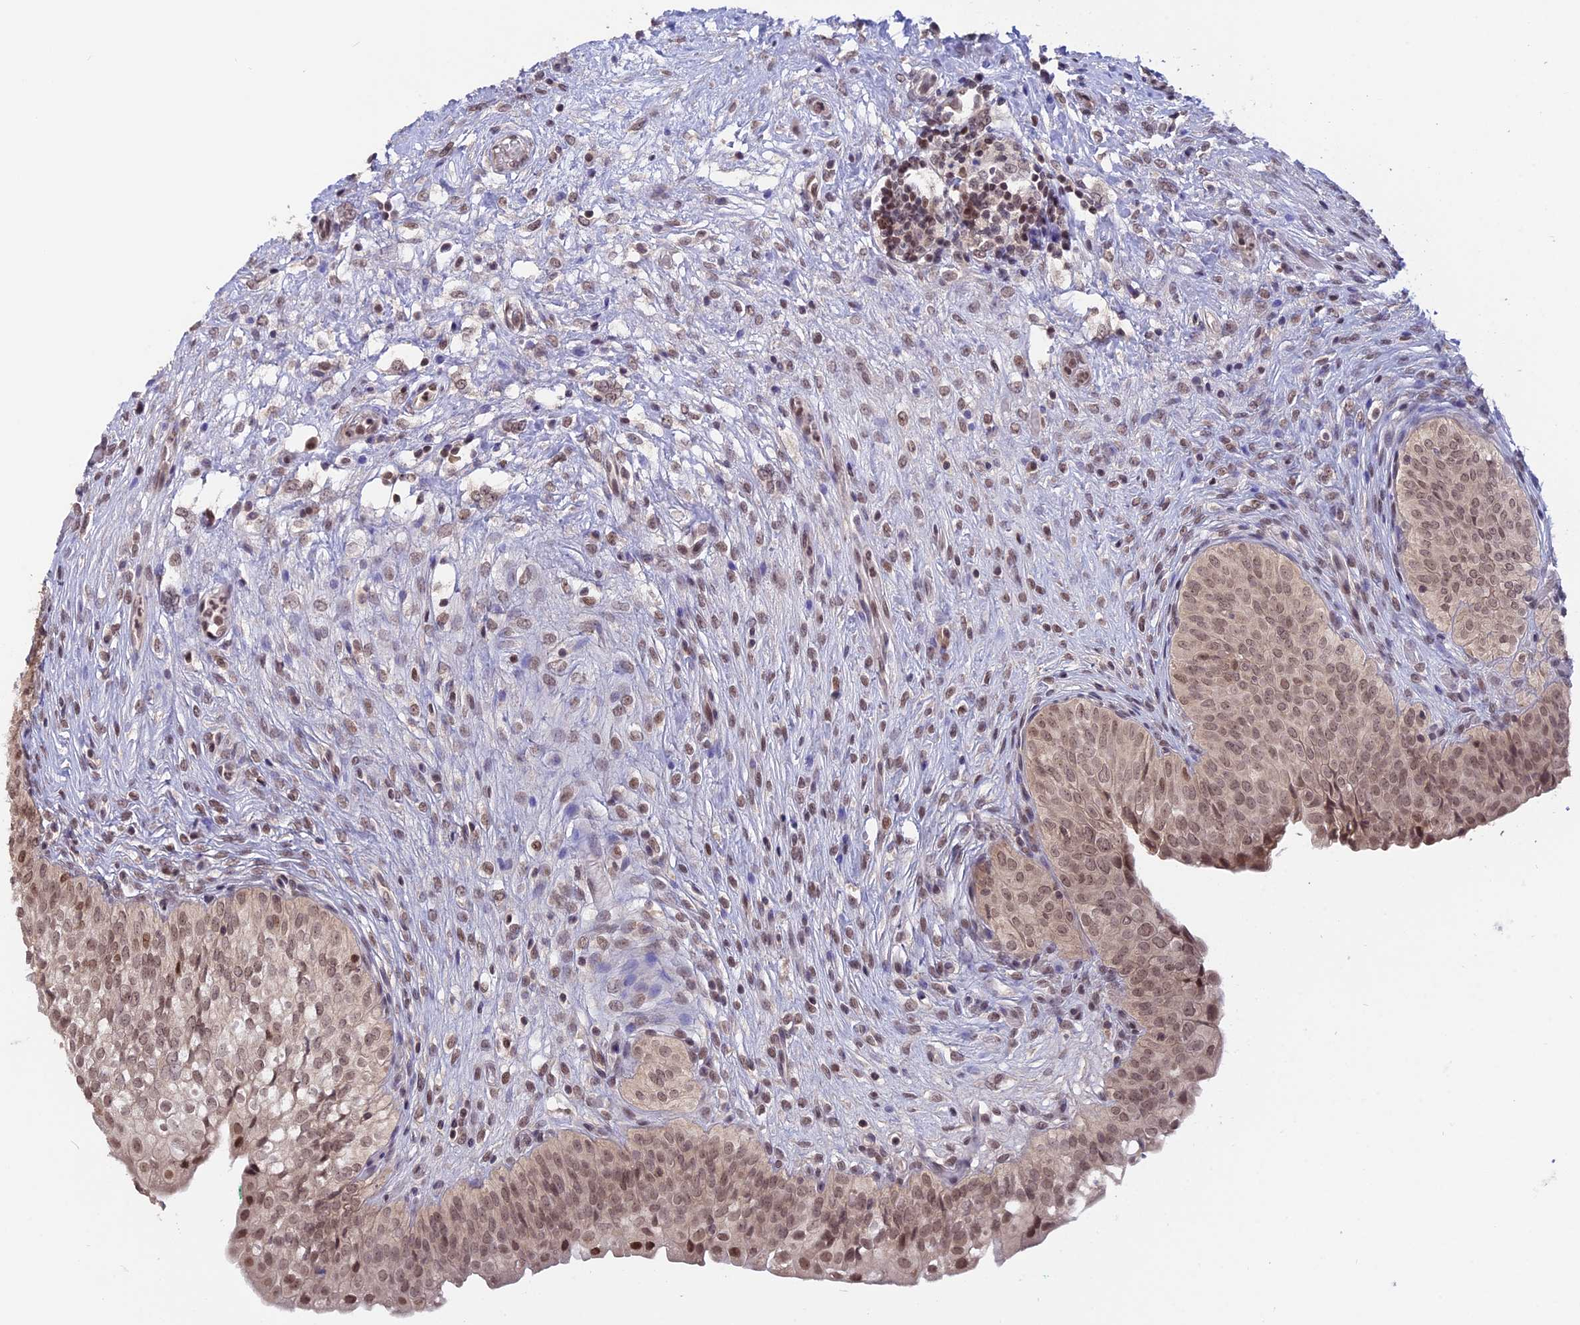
{"staining": {"intensity": "moderate", "quantity": ">75%", "location": "nuclear"}, "tissue": "urinary bladder", "cell_type": "Urothelial cells", "image_type": "normal", "snomed": [{"axis": "morphology", "description": "Normal tissue, NOS"}, {"axis": "topography", "description": "Urinary bladder"}], "caption": "Urinary bladder stained with DAB IHC exhibits medium levels of moderate nuclear positivity in about >75% of urothelial cells.", "gene": "RFC5", "patient": {"sex": "male", "age": 55}}